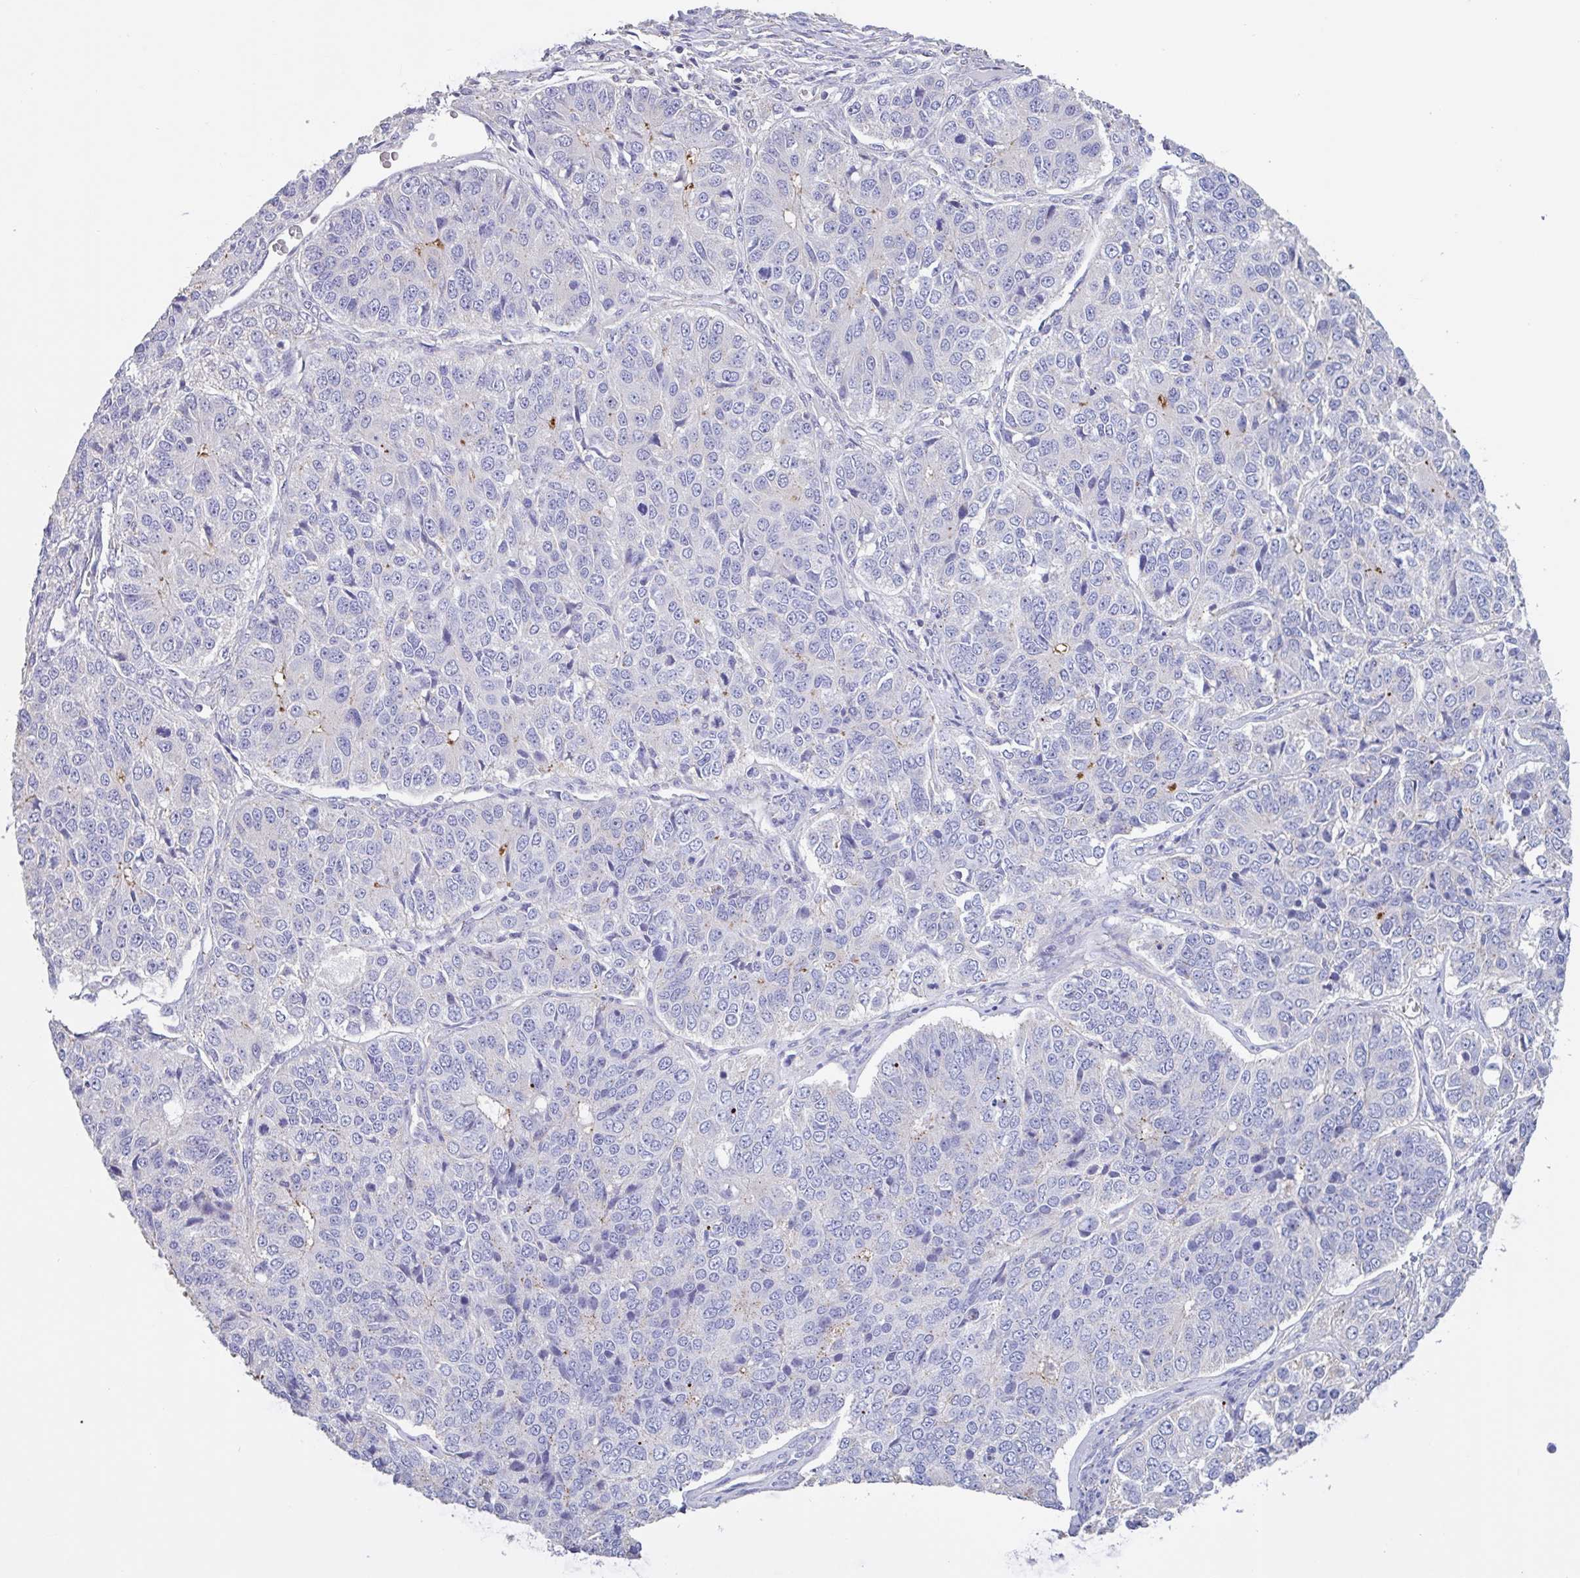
{"staining": {"intensity": "negative", "quantity": "none", "location": "none"}, "tissue": "ovarian cancer", "cell_type": "Tumor cells", "image_type": "cancer", "snomed": [{"axis": "morphology", "description": "Carcinoma, endometroid"}, {"axis": "topography", "description": "Ovary"}], "caption": "There is no significant expression in tumor cells of endometroid carcinoma (ovarian).", "gene": "CHMP5", "patient": {"sex": "female", "age": 51}}